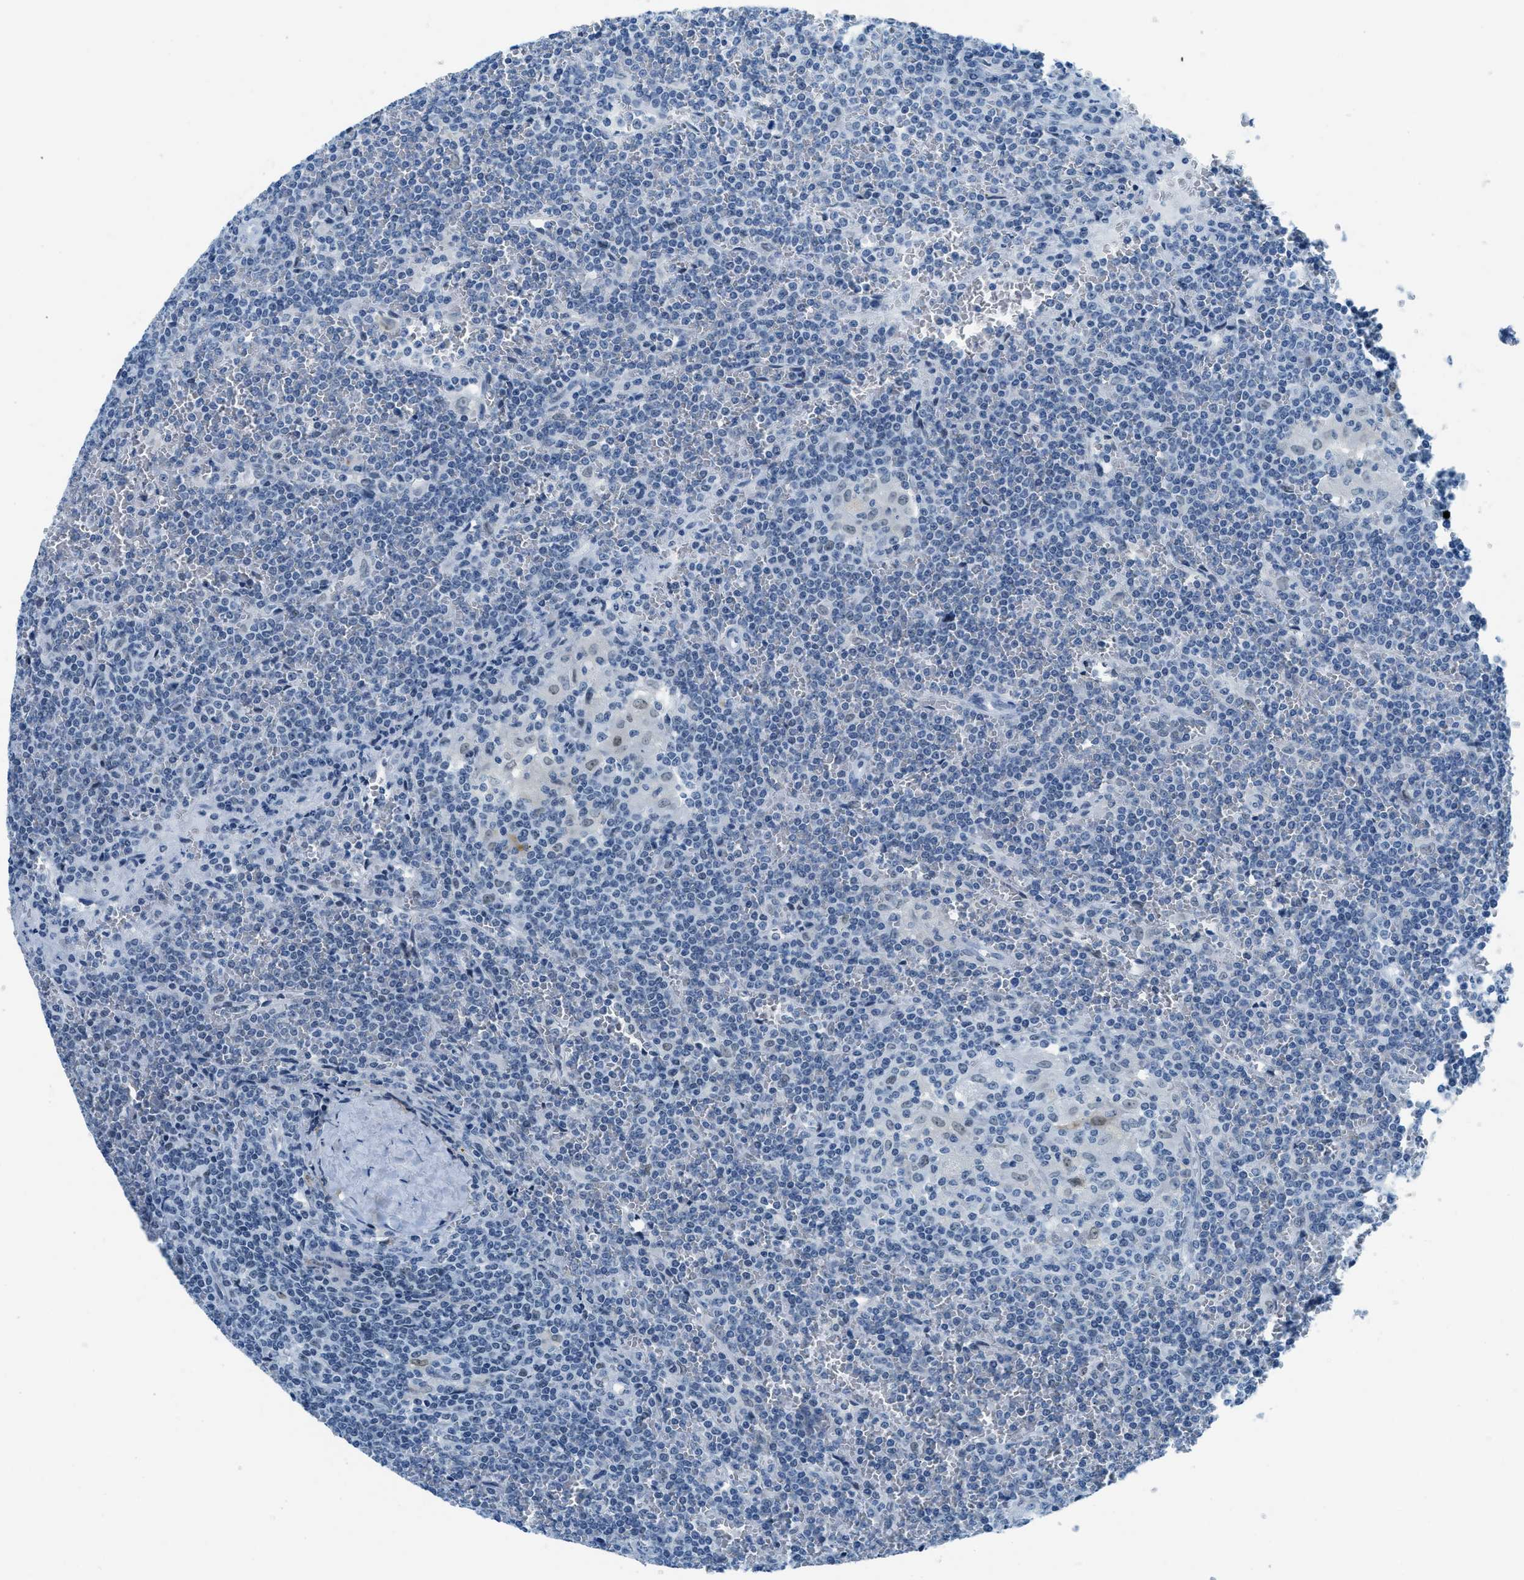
{"staining": {"intensity": "weak", "quantity": "<25%", "location": "nuclear"}, "tissue": "lymphoma", "cell_type": "Tumor cells", "image_type": "cancer", "snomed": [{"axis": "morphology", "description": "Malignant lymphoma, non-Hodgkin's type, Low grade"}, {"axis": "topography", "description": "Spleen"}], "caption": "Immunohistochemistry (IHC) of human low-grade malignant lymphoma, non-Hodgkin's type reveals no expression in tumor cells.", "gene": "PLA2G2A", "patient": {"sex": "female", "age": 19}}